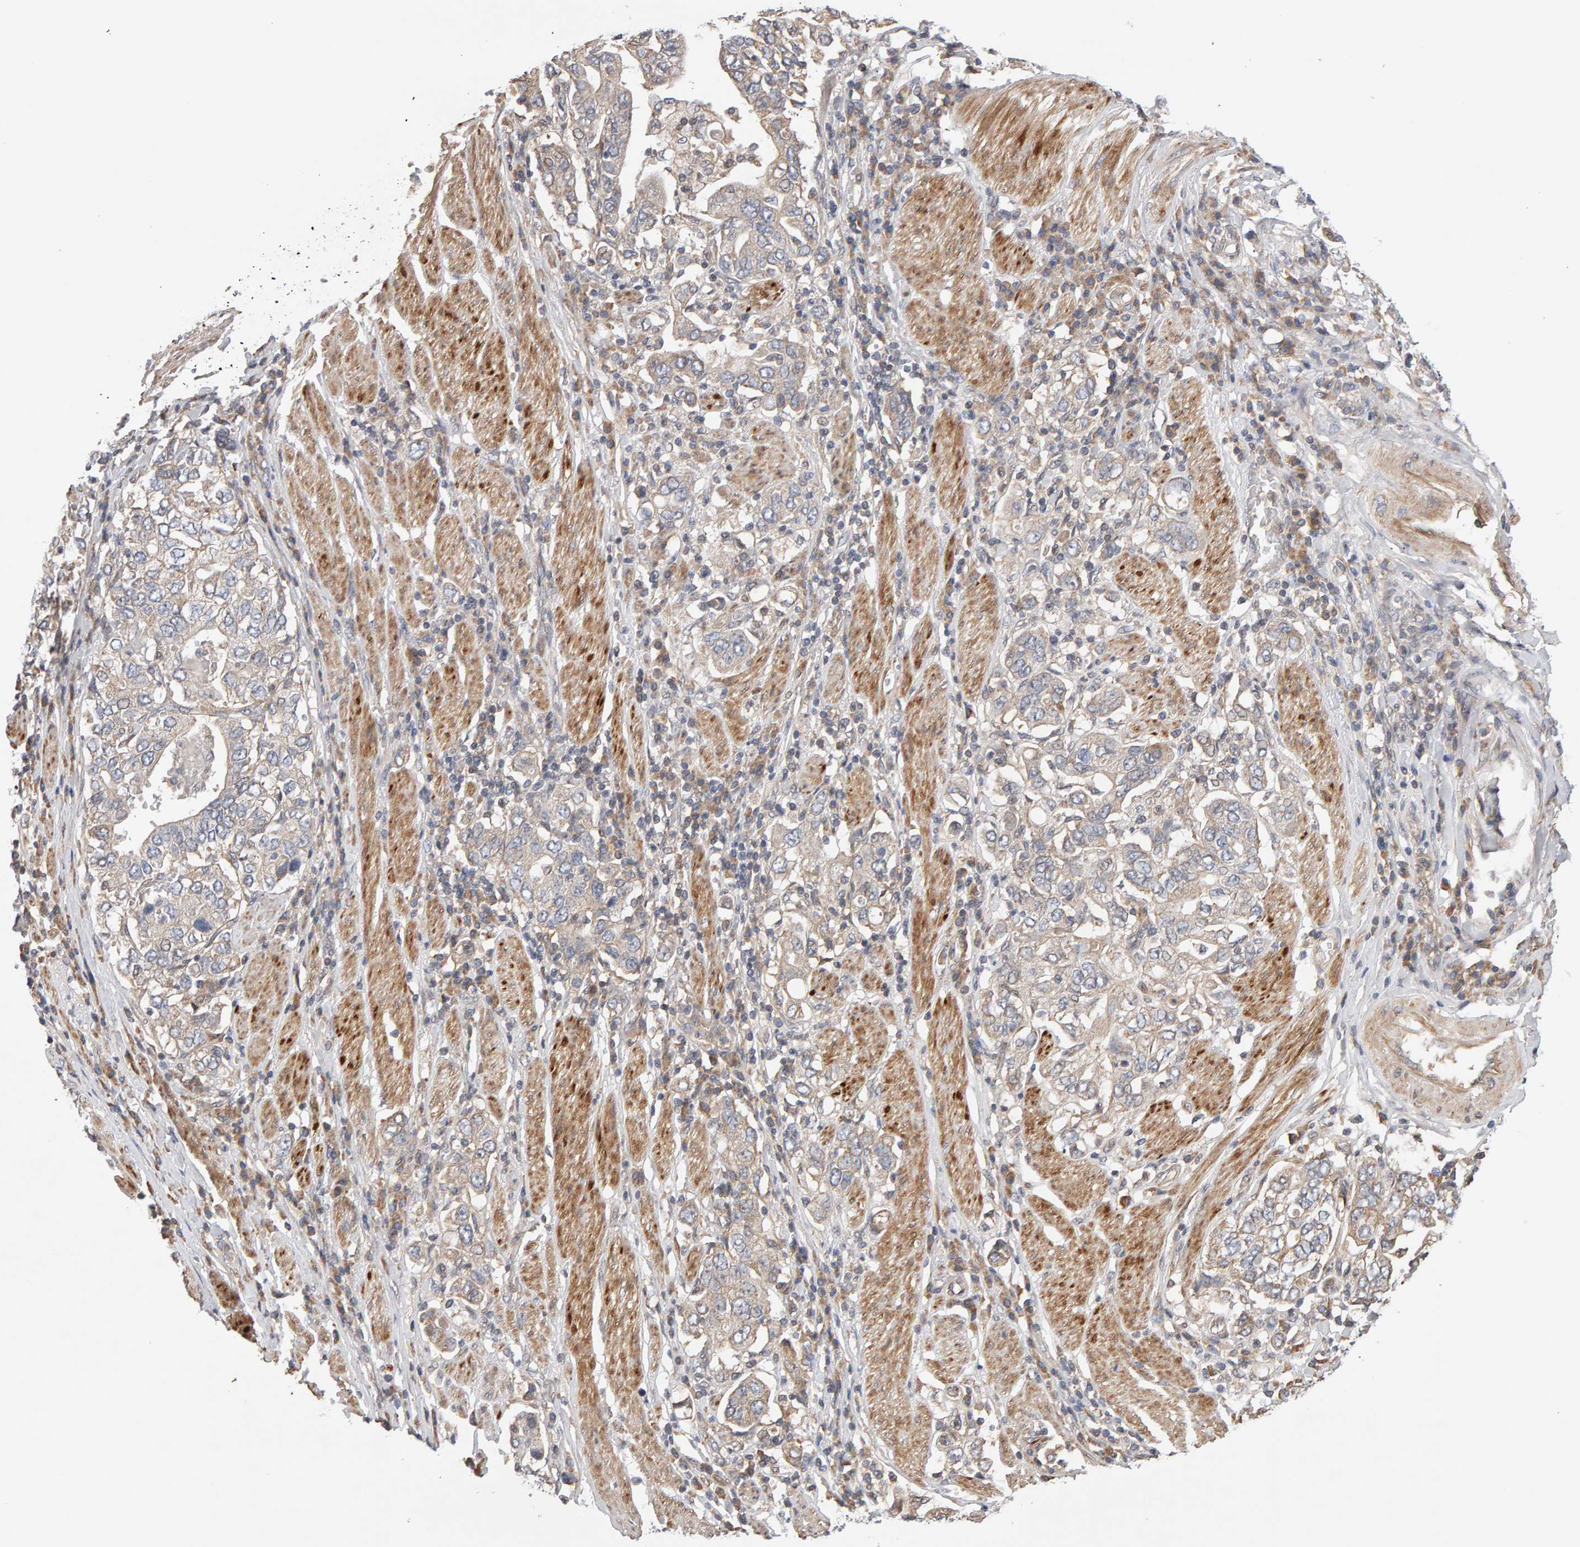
{"staining": {"intensity": "weak", "quantity": "25%-75%", "location": "cytoplasmic/membranous"}, "tissue": "stomach cancer", "cell_type": "Tumor cells", "image_type": "cancer", "snomed": [{"axis": "morphology", "description": "Adenocarcinoma, NOS"}, {"axis": "topography", "description": "Stomach, upper"}], "caption": "An immunohistochemistry (IHC) photomicrograph of tumor tissue is shown. Protein staining in brown labels weak cytoplasmic/membranous positivity in adenocarcinoma (stomach) within tumor cells. The staining was performed using DAB, with brown indicating positive protein expression. Nuclei are stained blue with hematoxylin.", "gene": "LZTS1", "patient": {"sex": "male", "age": 62}}